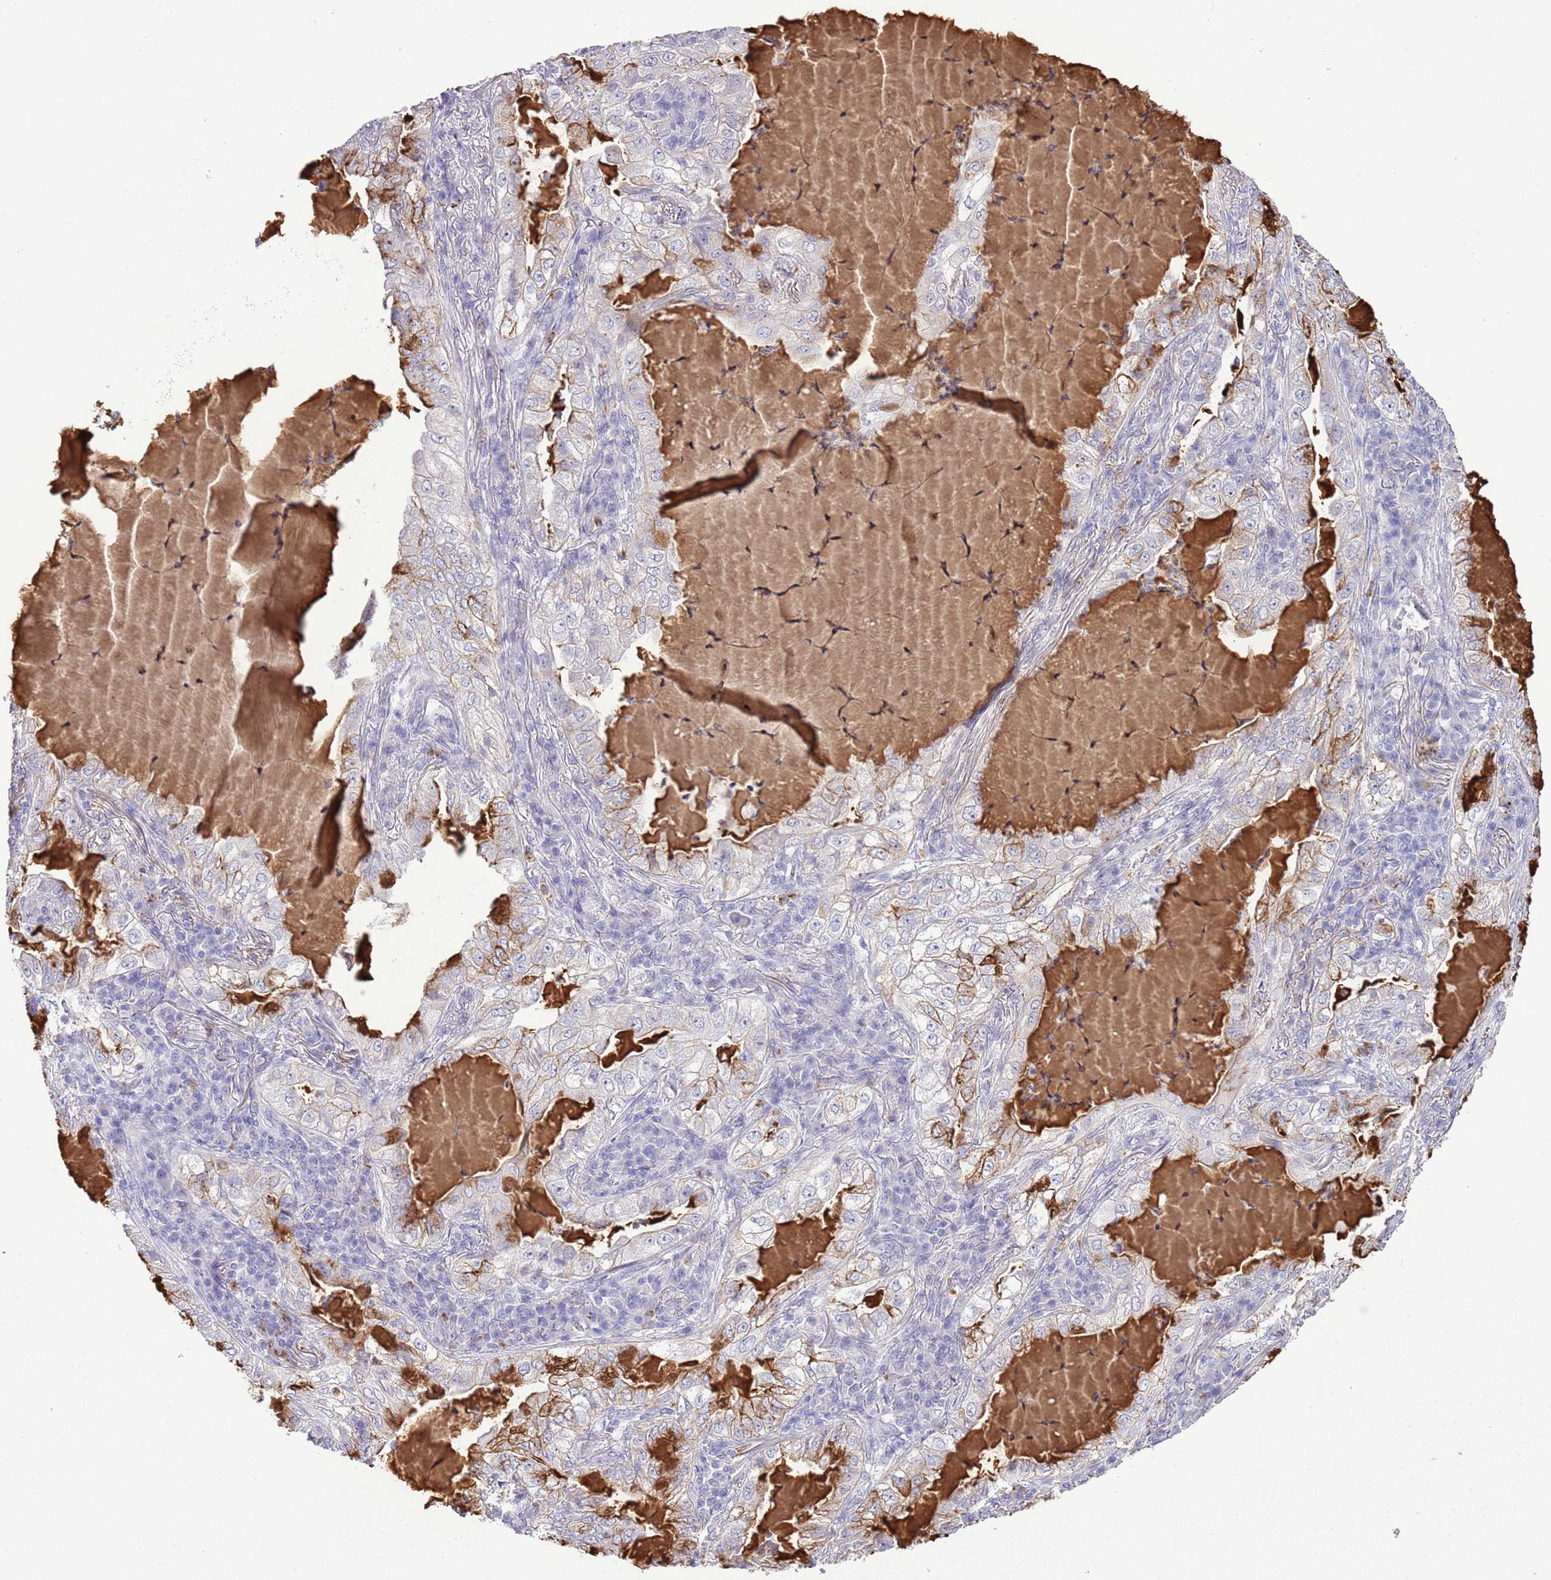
{"staining": {"intensity": "negative", "quantity": "none", "location": "none"}, "tissue": "lung cancer", "cell_type": "Tumor cells", "image_type": "cancer", "snomed": [{"axis": "morphology", "description": "Adenocarcinoma, NOS"}, {"axis": "topography", "description": "Lung"}], "caption": "Adenocarcinoma (lung) was stained to show a protein in brown. There is no significant staining in tumor cells.", "gene": "OR2Z1", "patient": {"sex": "female", "age": 73}}